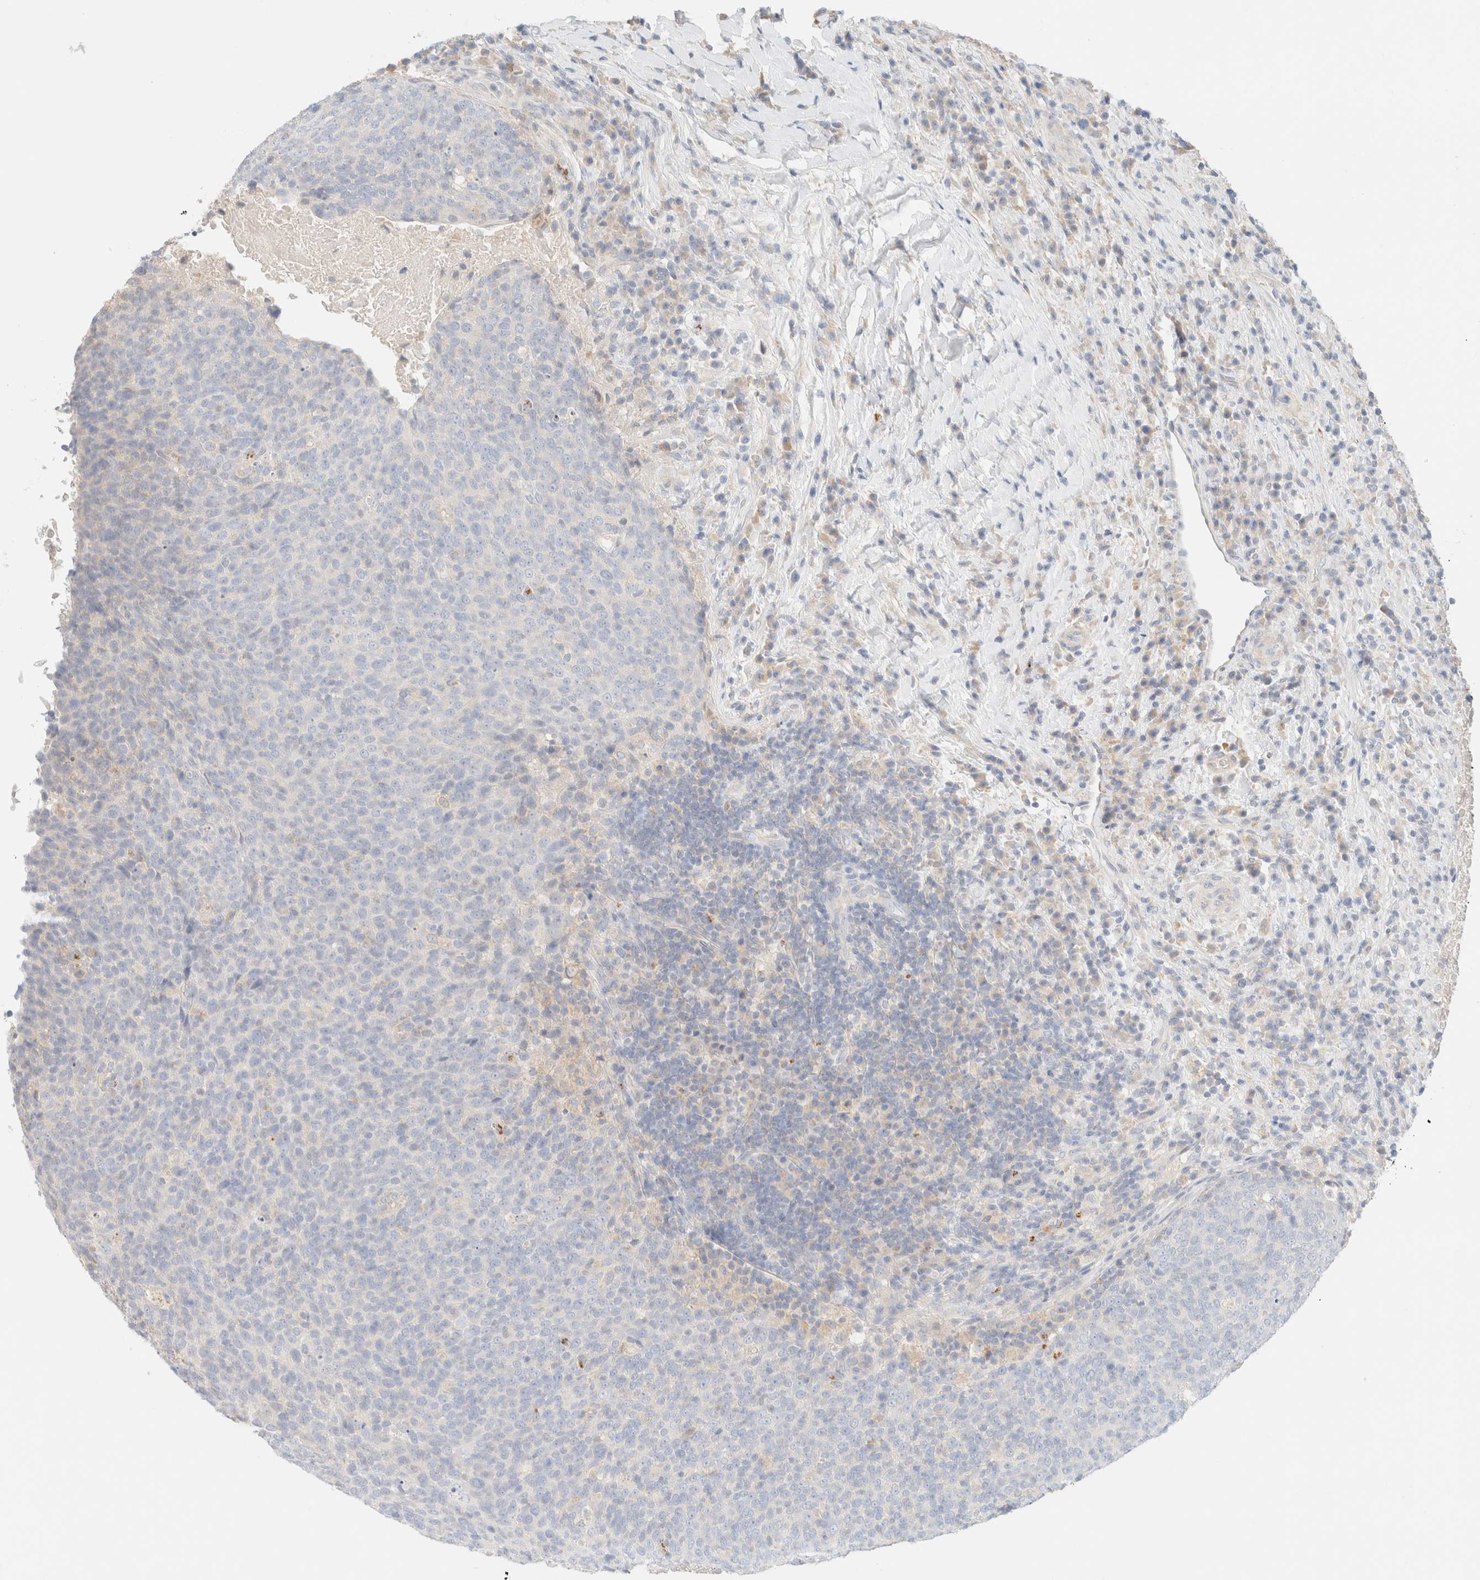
{"staining": {"intensity": "negative", "quantity": "none", "location": "none"}, "tissue": "head and neck cancer", "cell_type": "Tumor cells", "image_type": "cancer", "snomed": [{"axis": "morphology", "description": "Squamous cell carcinoma, NOS"}, {"axis": "morphology", "description": "Squamous cell carcinoma, metastatic, NOS"}, {"axis": "topography", "description": "Lymph node"}, {"axis": "topography", "description": "Head-Neck"}], "caption": "IHC photomicrograph of neoplastic tissue: human head and neck cancer (squamous cell carcinoma) stained with DAB (3,3'-diaminobenzidine) demonstrates no significant protein positivity in tumor cells.", "gene": "SARM1", "patient": {"sex": "male", "age": 62}}